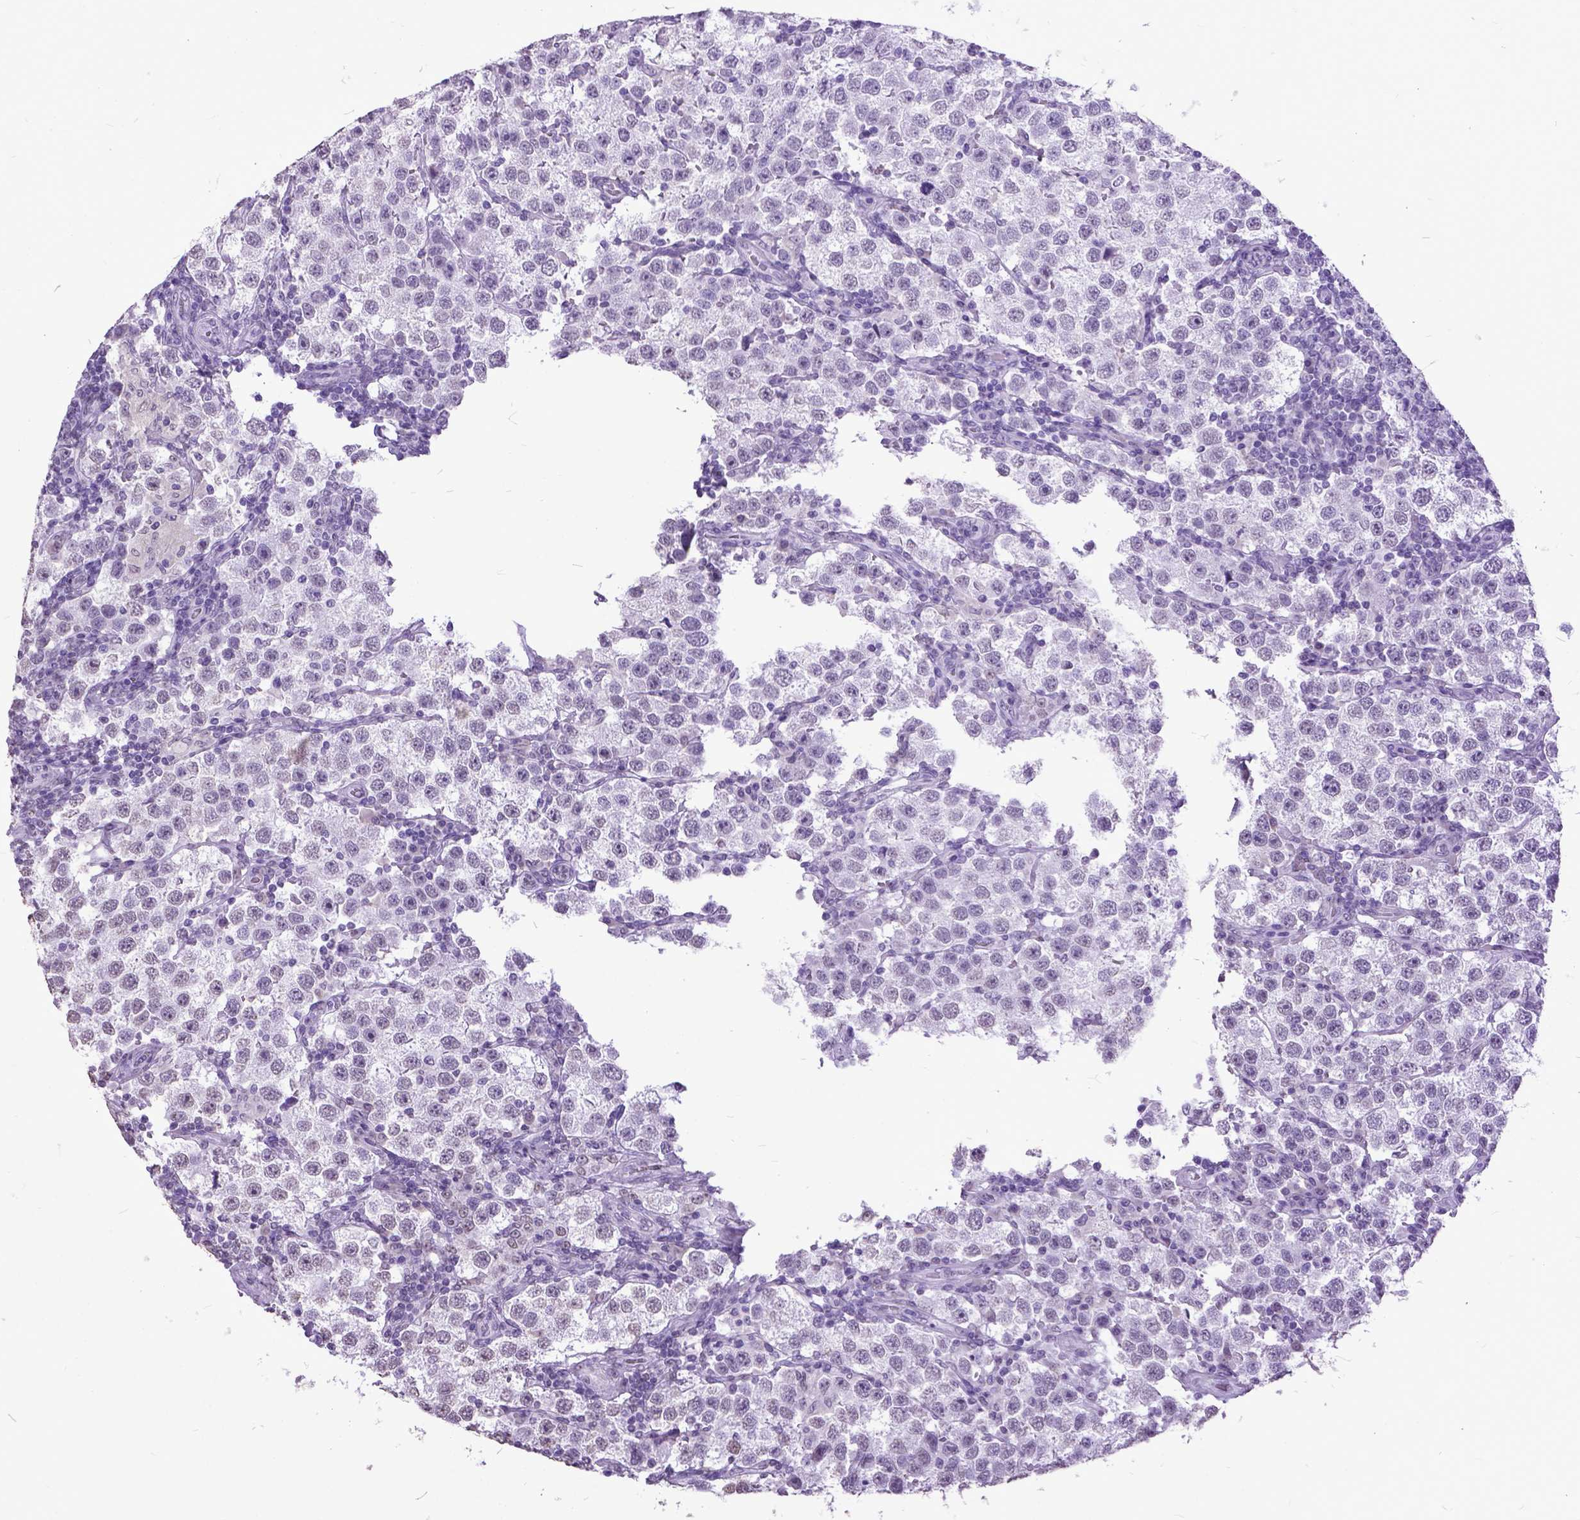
{"staining": {"intensity": "negative", "quantity": "none", "location": "none"}, "tissue": "testis cancer", "cell_type": "Tumor cells", "image_type": "cancer", "snomed": [{"axis": "morphology", "description": "Seminoma, NOS"}, {"axis": "topography", "description": "Testis"}], "caption": "Testis cancer (seminoma) stained for a protein using immunohistochemistry shows no positivity tumor cells.", "gene": "MARCHF10", "patient": {"sex": "male", "age": 37}}